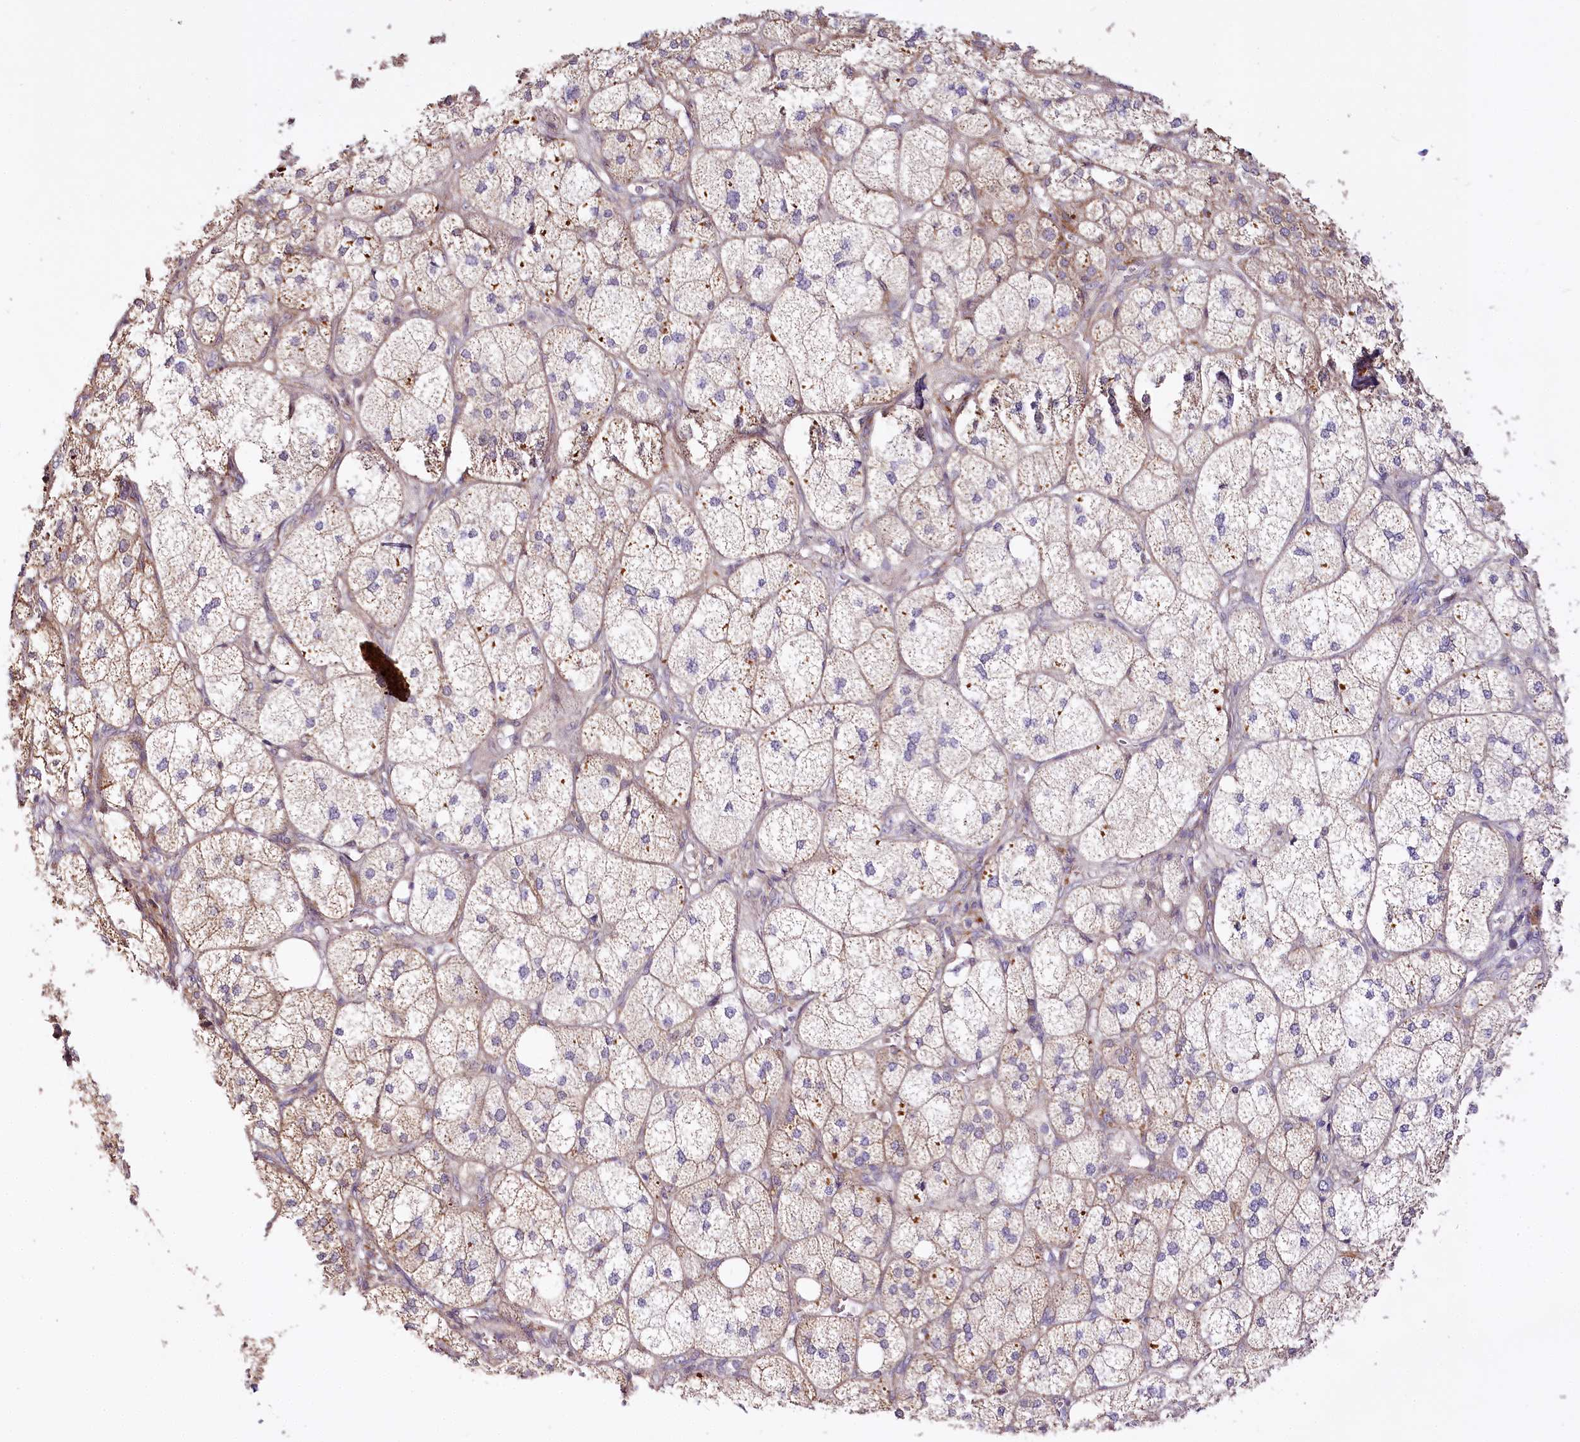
{"staining": {"intensity": "moderate", "quantity": ">75%", "location": "cytoplasmic/membranous"}, "tissue": "adrenal gland", "cell_type": "Glandular cells", "image_type": "normal", "snomed": [{"axis": "morphology", "description": "Normal tissue, NOS"}, {"axis": "topography", "description": "Adrenal gland"}], "caption": "Brown immunohistochemical staining in normal human adrenal gland exhibits moderate cytoplasmic/membranous expression in approximately >75% of glandular cells.", "gene": "ZNF226", "patient": {"sex": "female", "age": 61}}